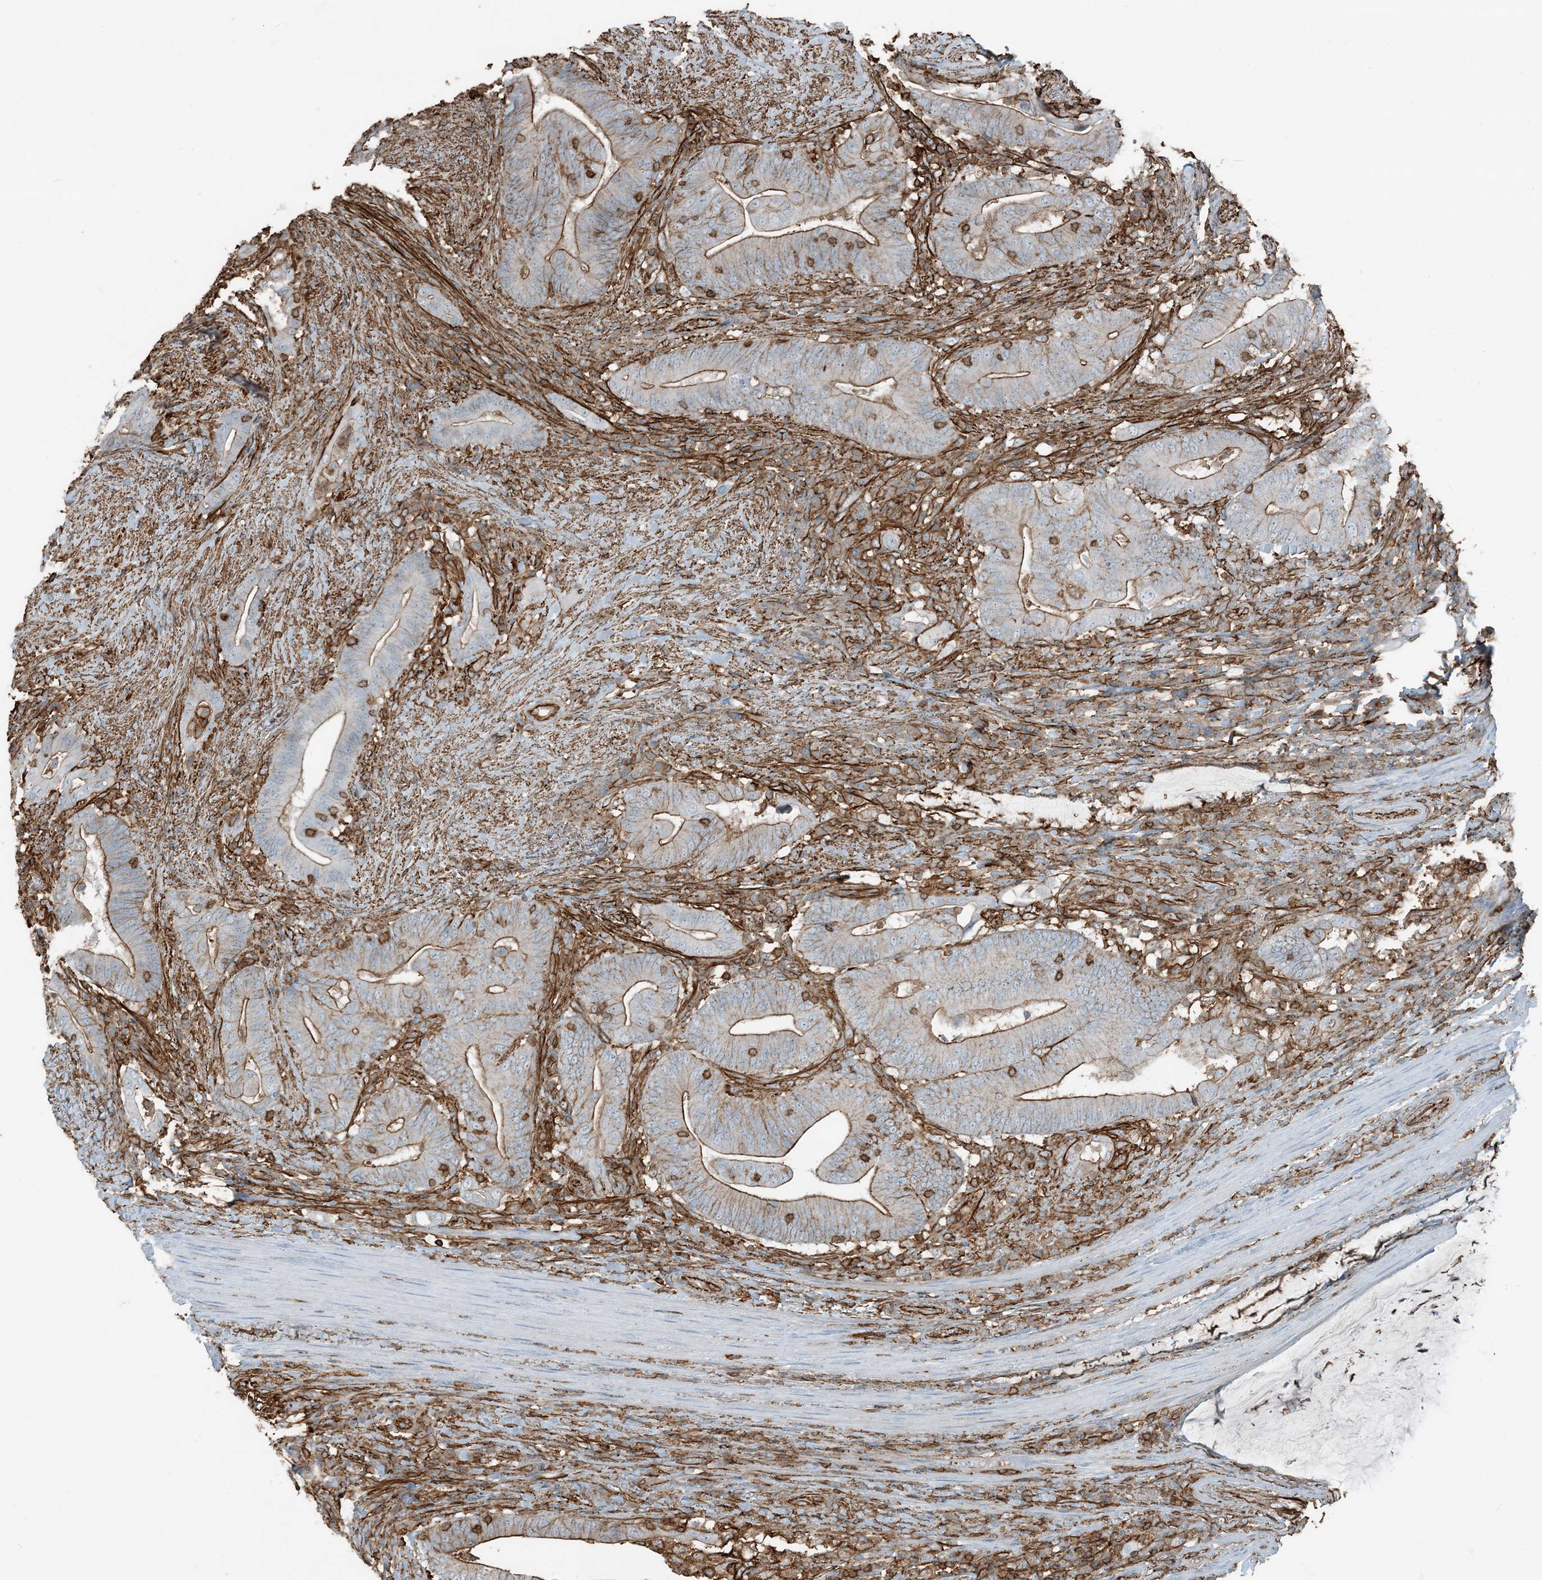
{"staining": {"intensity": "moderate", "quantity": ">75%", "location": "cytoplasmic/membranous"}, "tissue": "colorectal cancer", "cell_type": "Tumor cells", "image_type": "cancer", "snomed": [{"axis": "morphology", "description": "Normal tissue, NOS"}, {"axis": "morphology", "description": "Adenocarcinoma, NOS"}, {"axis": "topography", "description": "Colon"}], "caption": "A photomicrograph of human colorectal adenocarcinoma stained for a protein displays moderate cytoplasmic/membranous brown staining in tumor cells. Nuclei are stained in blue.", "gene": "APOBEC3C", "patient": {"sex": "female", "age": 66}}